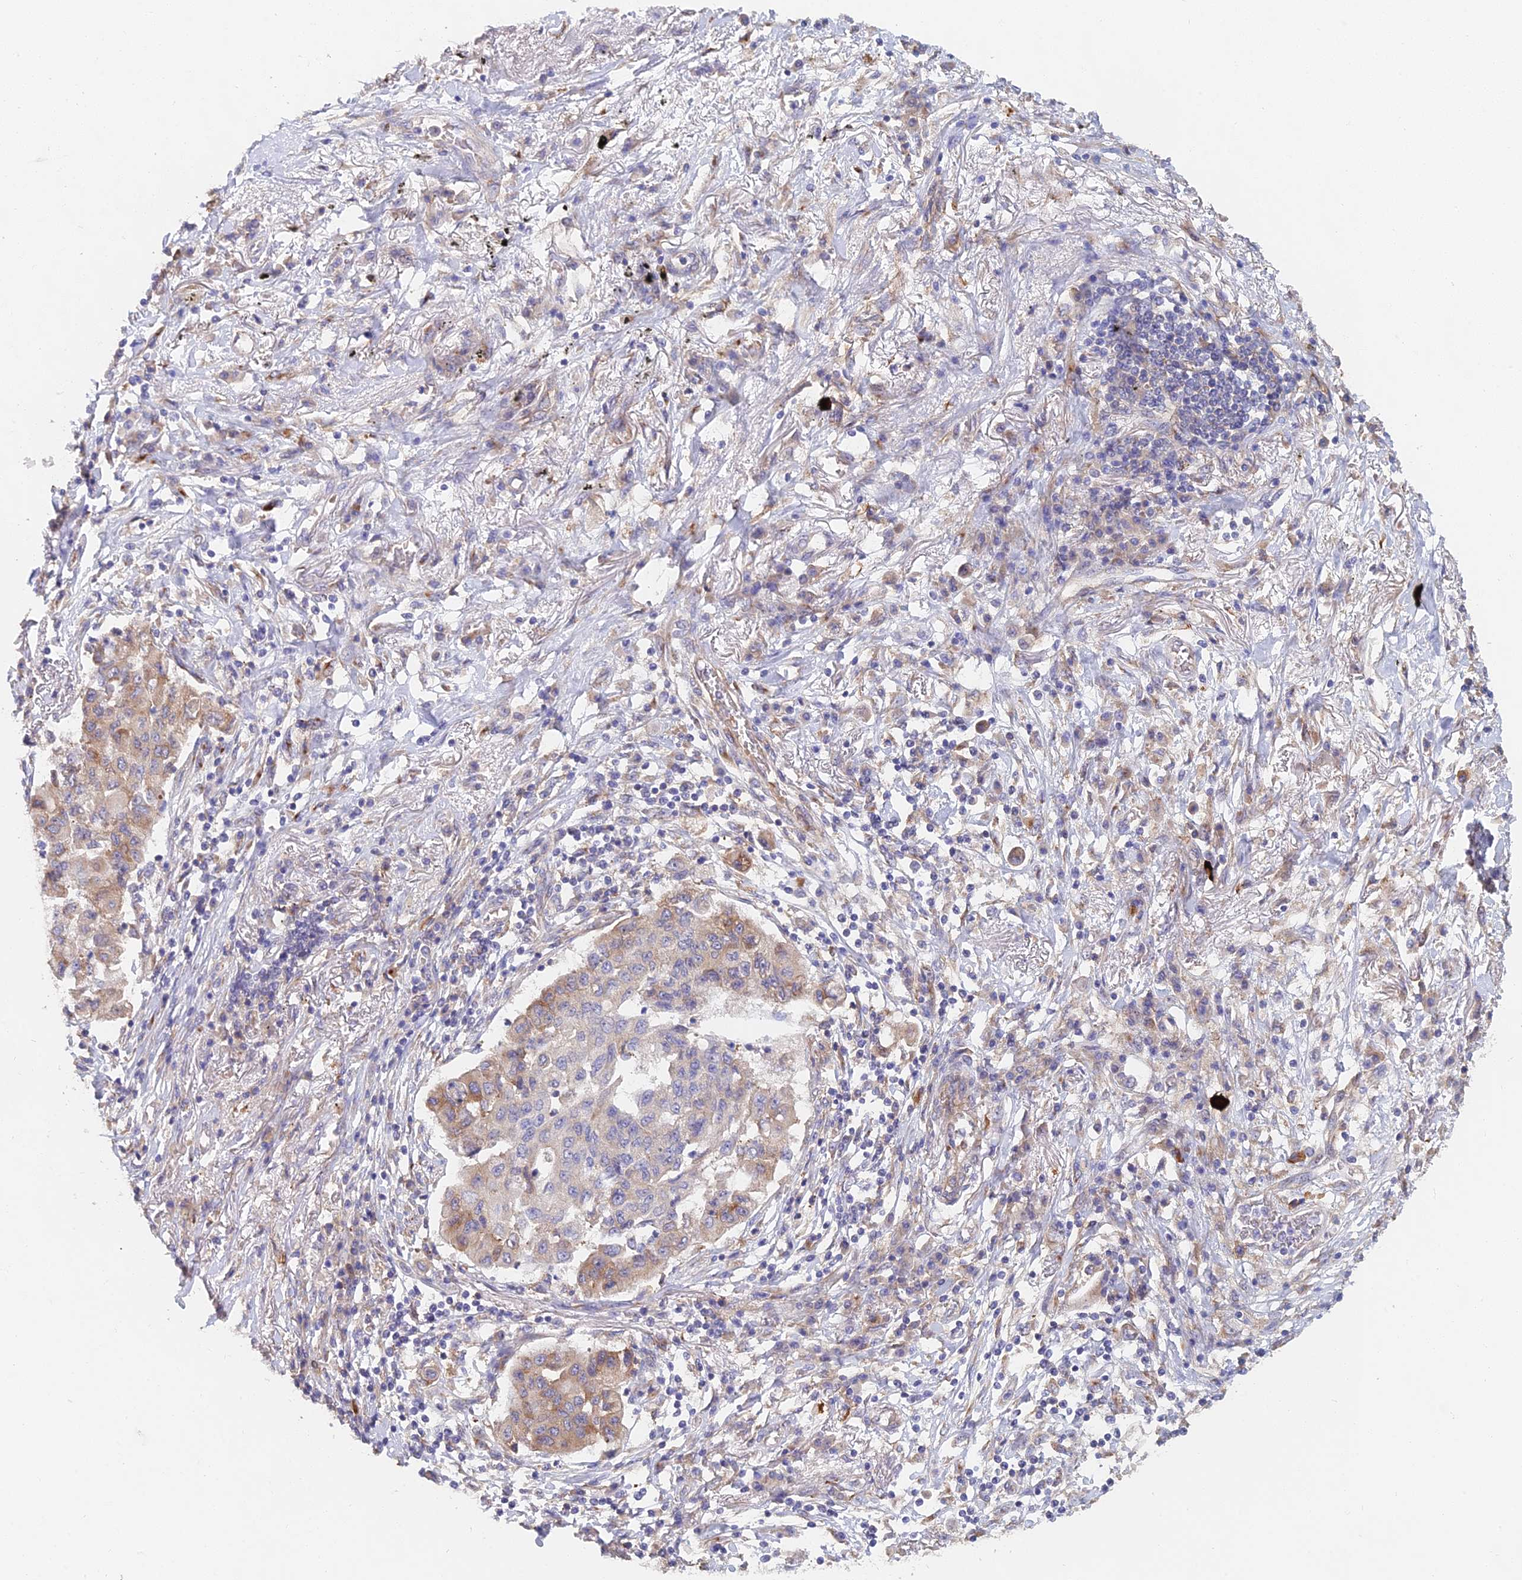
{"staining": {"intensity": "moderate", "quantity": "25%-75%", "location": "cytoplasmic/membranous"}, "tissue": "lung cancer", "cell_type": "Tumor cells", "image_type": "cancer", "snomed": [{"axis": "morphology", "description": "Squamous cell carcinoma, NOS"}, {"axis": "topography", "description": "Lung"}], "caption": "Immunohistochemistry (IHC) of lung cancer reveals medium levels of moderate cytoplasmic/membranous staining in about 25%-75% of tumor cells. (brown staining indicates protein expression, while blue staining denotes nuclei).", "gene": "ELOF1", "patient": {"sex": "male", "age": 74}}